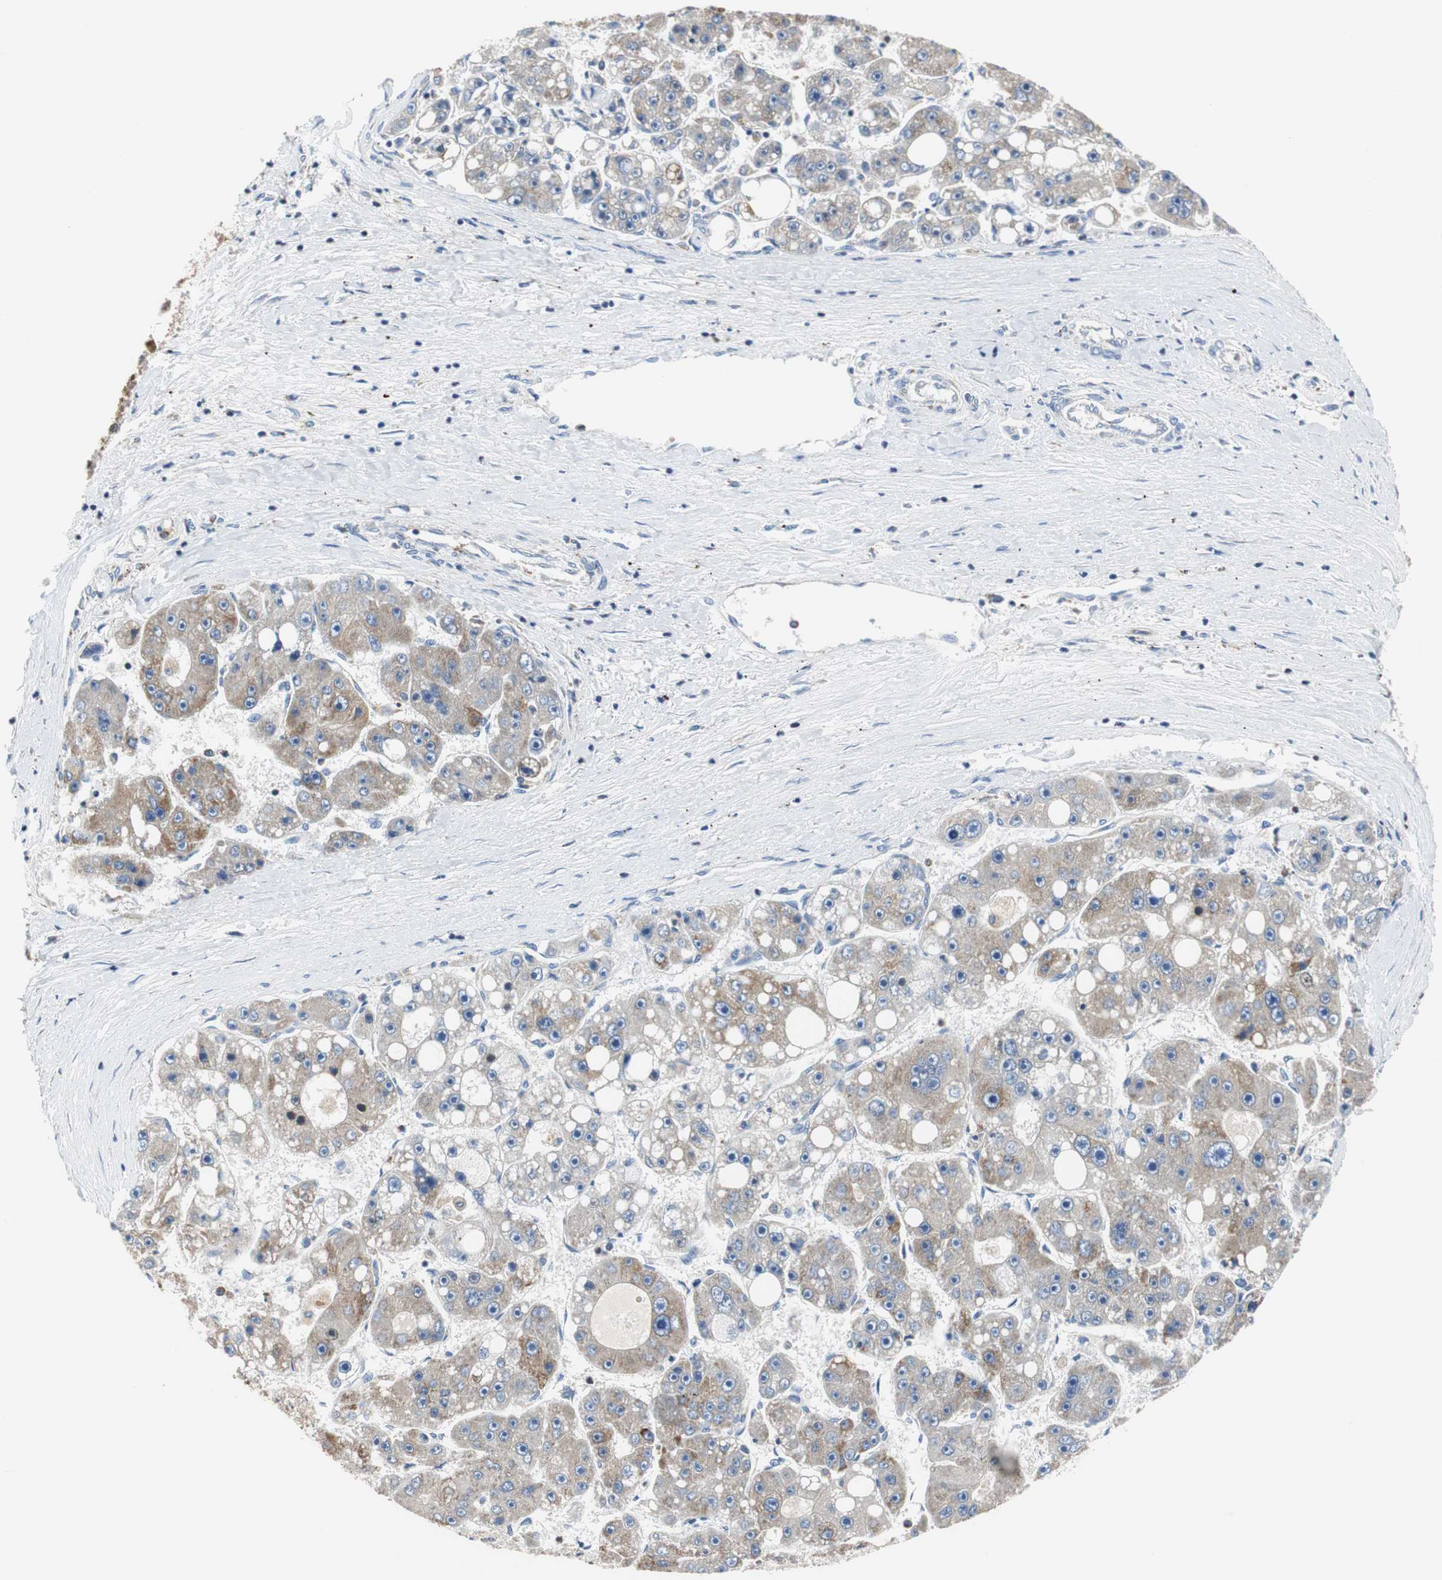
{"staining": {"intensity": "moderate", "quantity": "25%-75%", "location": "cytoplasmic/membranous"}, "tissue": "liver cancer", "cell_type": "Tumor cells", "image_type": "cancer", "snomed": [{"axis": "morphology", "description": "Carcinoma, Hepatocellular, NOS"}, {"axis": "topography", "description": "Liver"}], "caption": "The image displays staining of hepatocellular carcinoma (liver), revealing moderate cytoplasmic/membranous protein positivity (brown color) within tumor cells. Nuclei are stained in blue.", "gene": "VAMP8", "patient": {"sex": "female", "age": 61}}